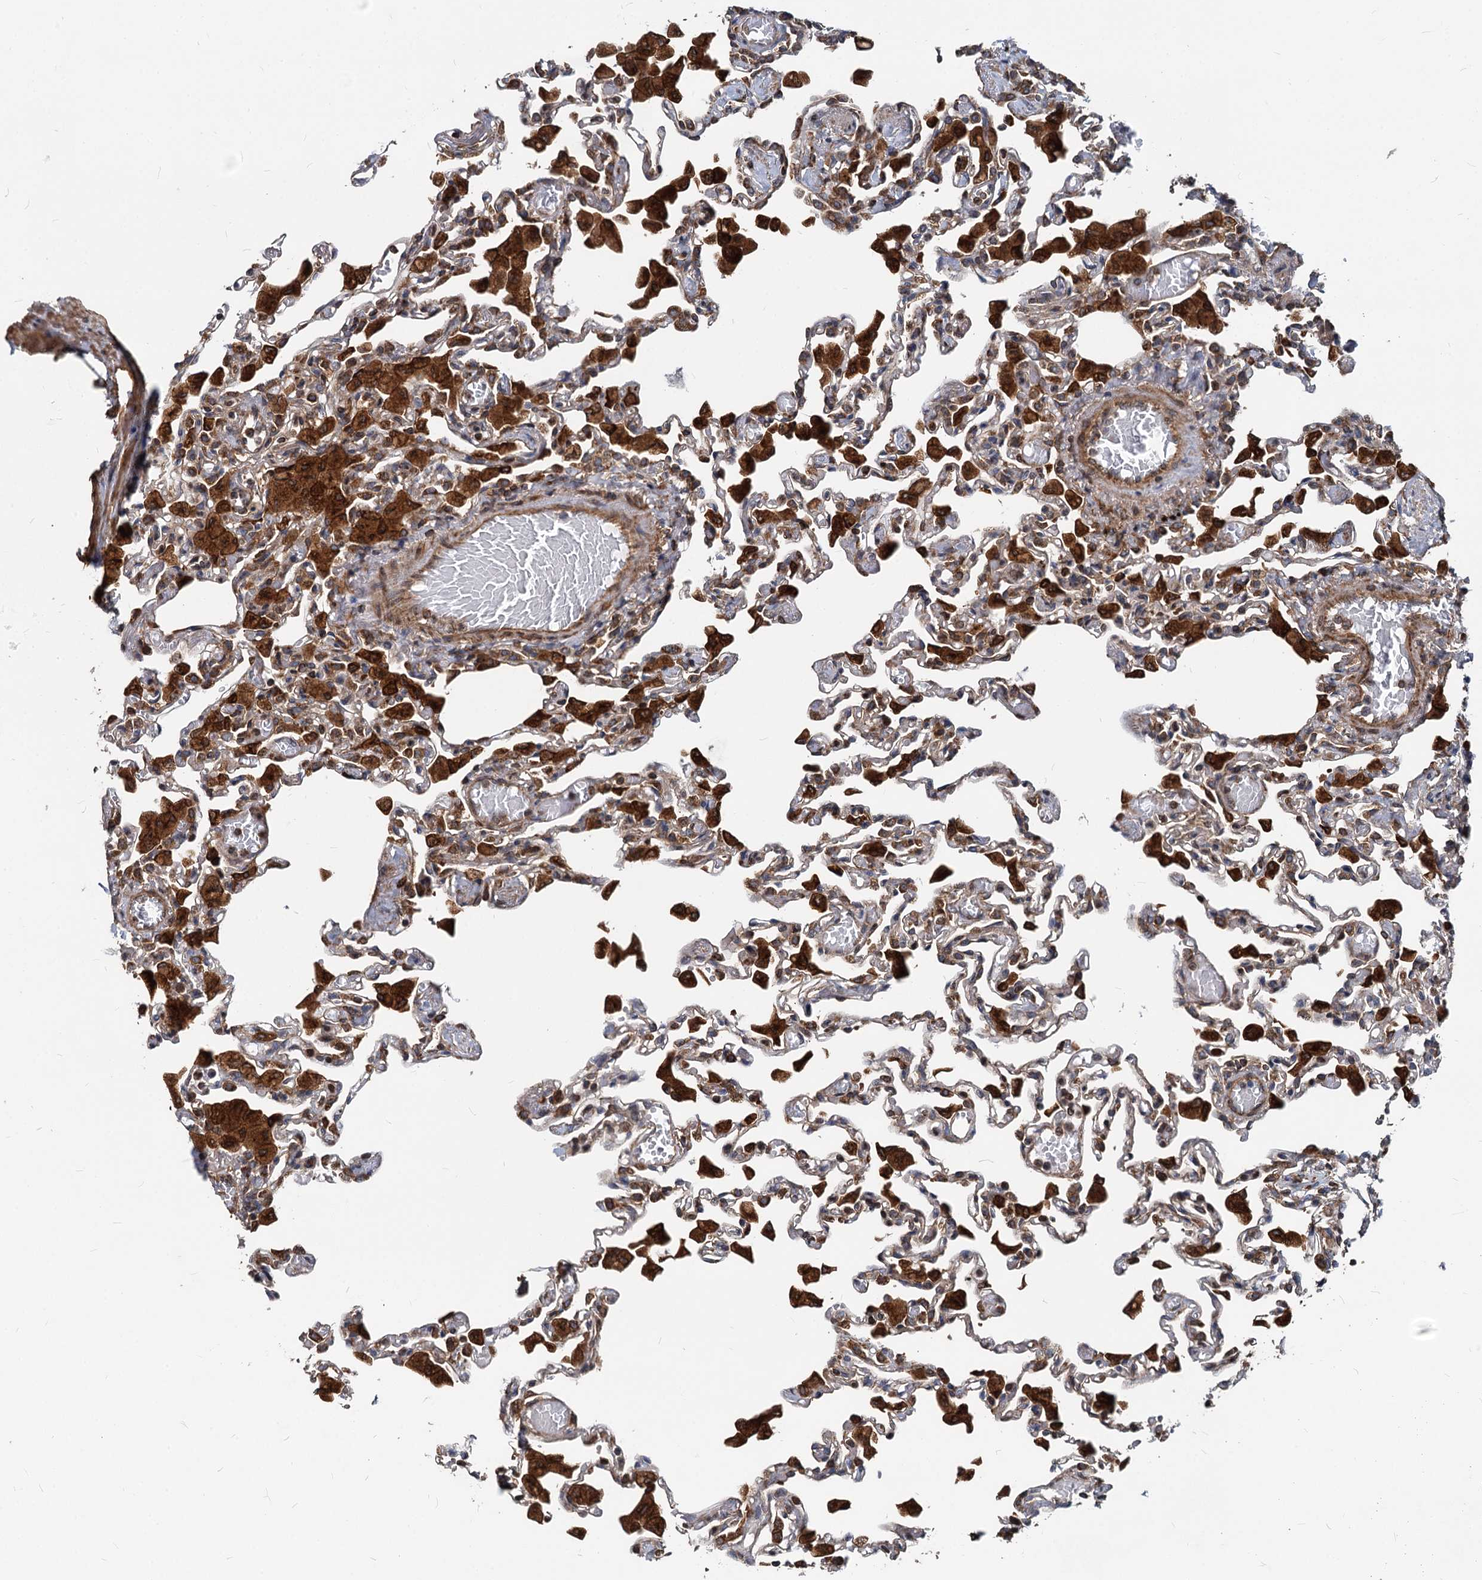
{"staining": {"intensity": "strong", "quantity": "25%-75%", "location": "cytoplasmic/membranous"}, "tissue": "lung", "cell_type": "Alveolar cells", "image_type": "normal", "snomed": [{"axis": "morphology", "description": "Normal tissue, NOS"}, {"axis": "topography", "description": "Bronchus"}, {"axis": "topography", "description": "Lung"}], "caption": "This is a photomicrograph of immunohistochemistry staining of unremarkable lung, which shows strong positivity in the cytoplasmic/membranous of alveolar cells.", "gene": "STIM1", "patient": {"sex": "female", "age": 49}}